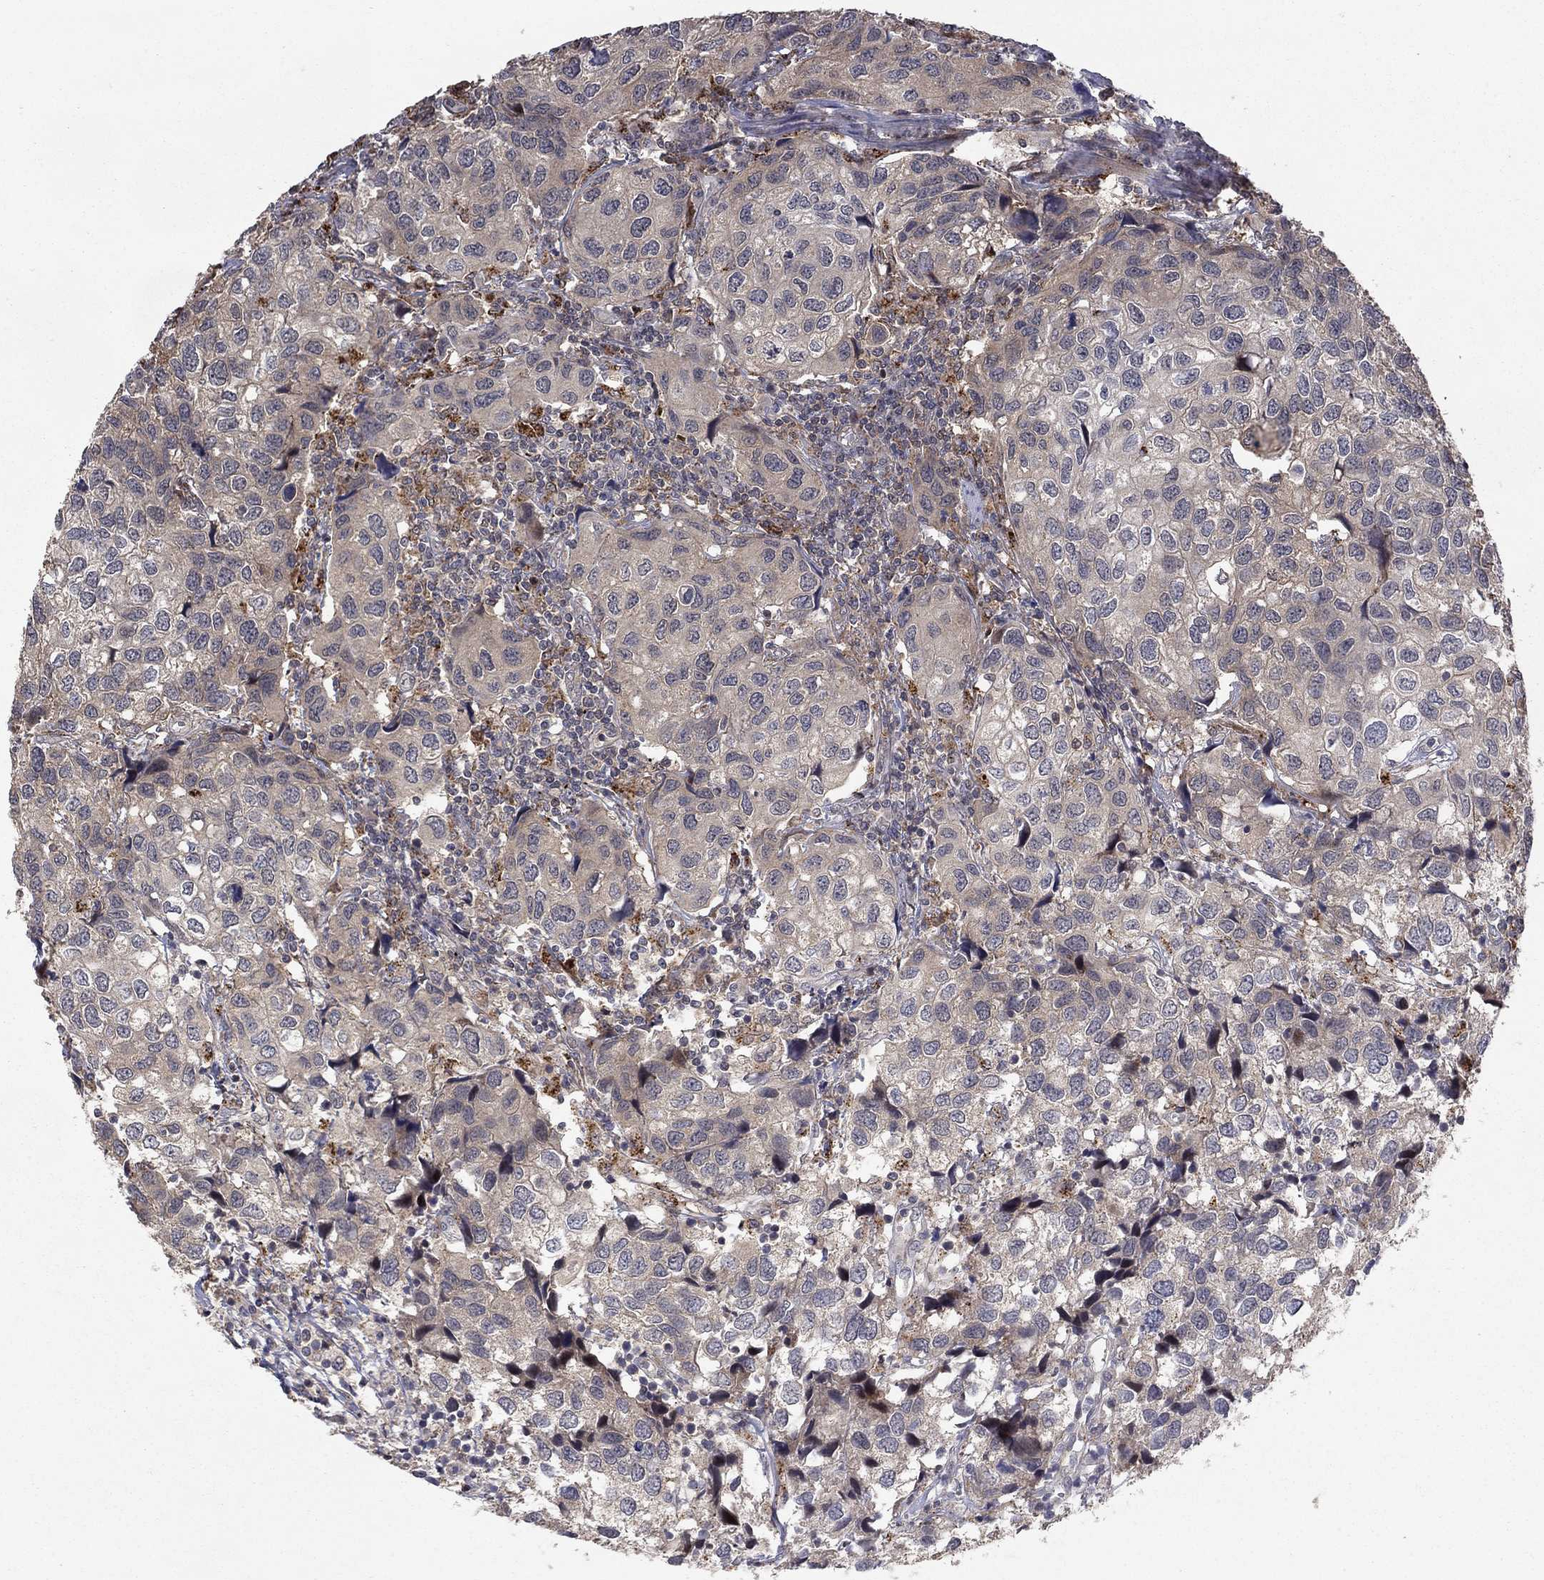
{"staining": {"intensity": "weak", "quantity": "25%-75%", "location": "cytoplasmic/membranous"}, "tissue": "urothelial cancer", "cell_type": "Tumor cells", "image_type": "cancer", "snomed": [{"axis": "morphology", "description": "Urothelial carcinoma, High grade"}, {"axis": "topography", "description": "Urinary bladder"}], "caption": "Tumor cells reveal low levels of weak cytoplasmic/membranous expression in about 25%-75% of cells in high-grade urothelial carcinoma.", "gene": "LPCAT4", "patient": {"sex": "male", "age": 79}}